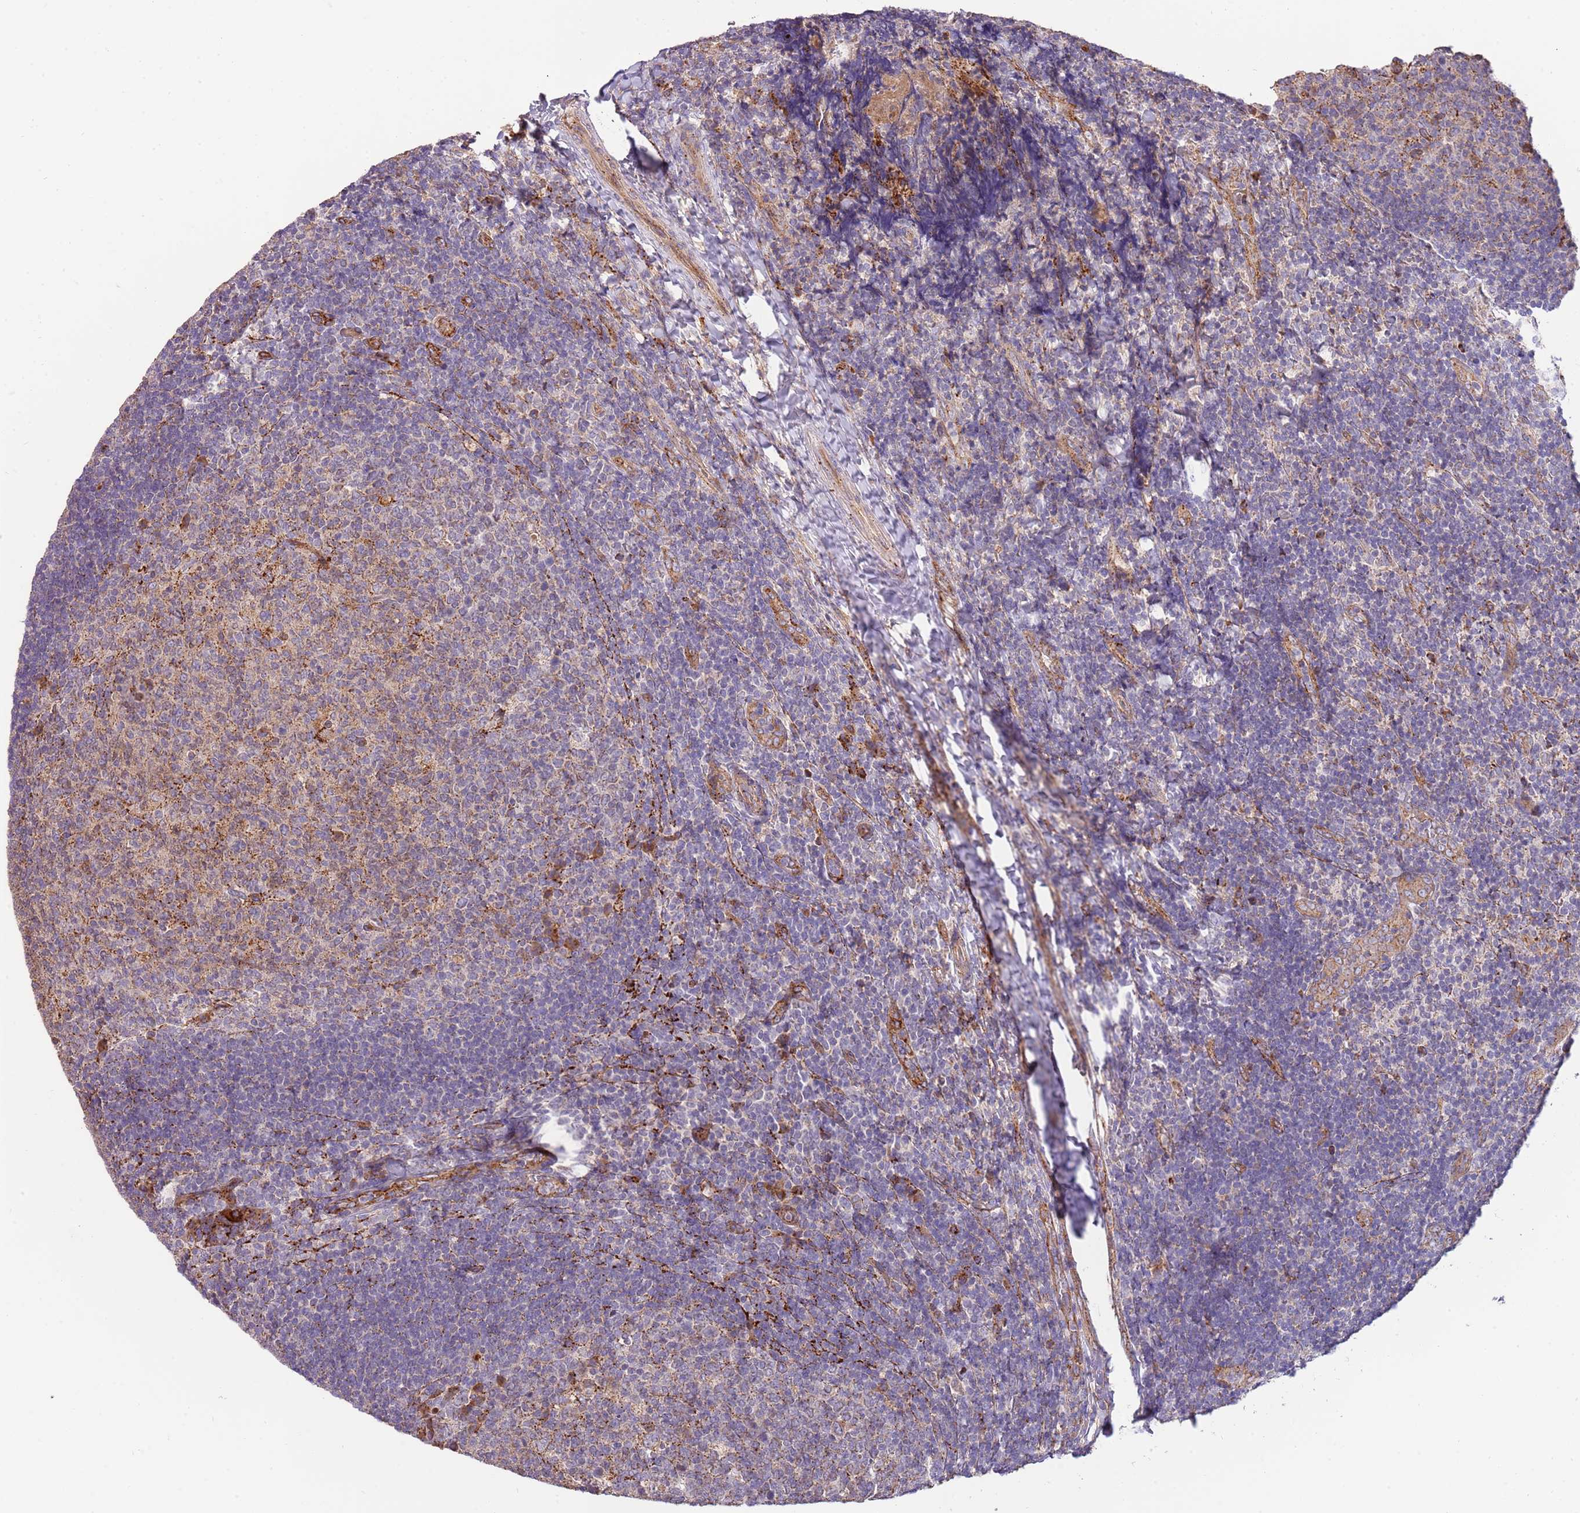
{"staining": {"intensity": "weak", "quantity": ">75%", "location": "cytoplasmic/membranous"}, "tissue": "tonsil", "cell_type": "Germinal center cells", "image_type": "normal", "snomed": [{"axis": "morphology", "description": "Normal tissue, NOS"}, {"axis": "topography", "description": "Tonsil"}], "caption": "Immunohistochemical staining of unremarkable tonsil displays low levels of weak cytoplasmic/membranous staining in approximately >75% of germinal center cells. The staining is performed using DAB brown chromogen to label protein expression. The nuclei are counter-stained blue using hematoxylin.", "gene": "DOCK6", "patient": {"sex": "female", "age": 10}}